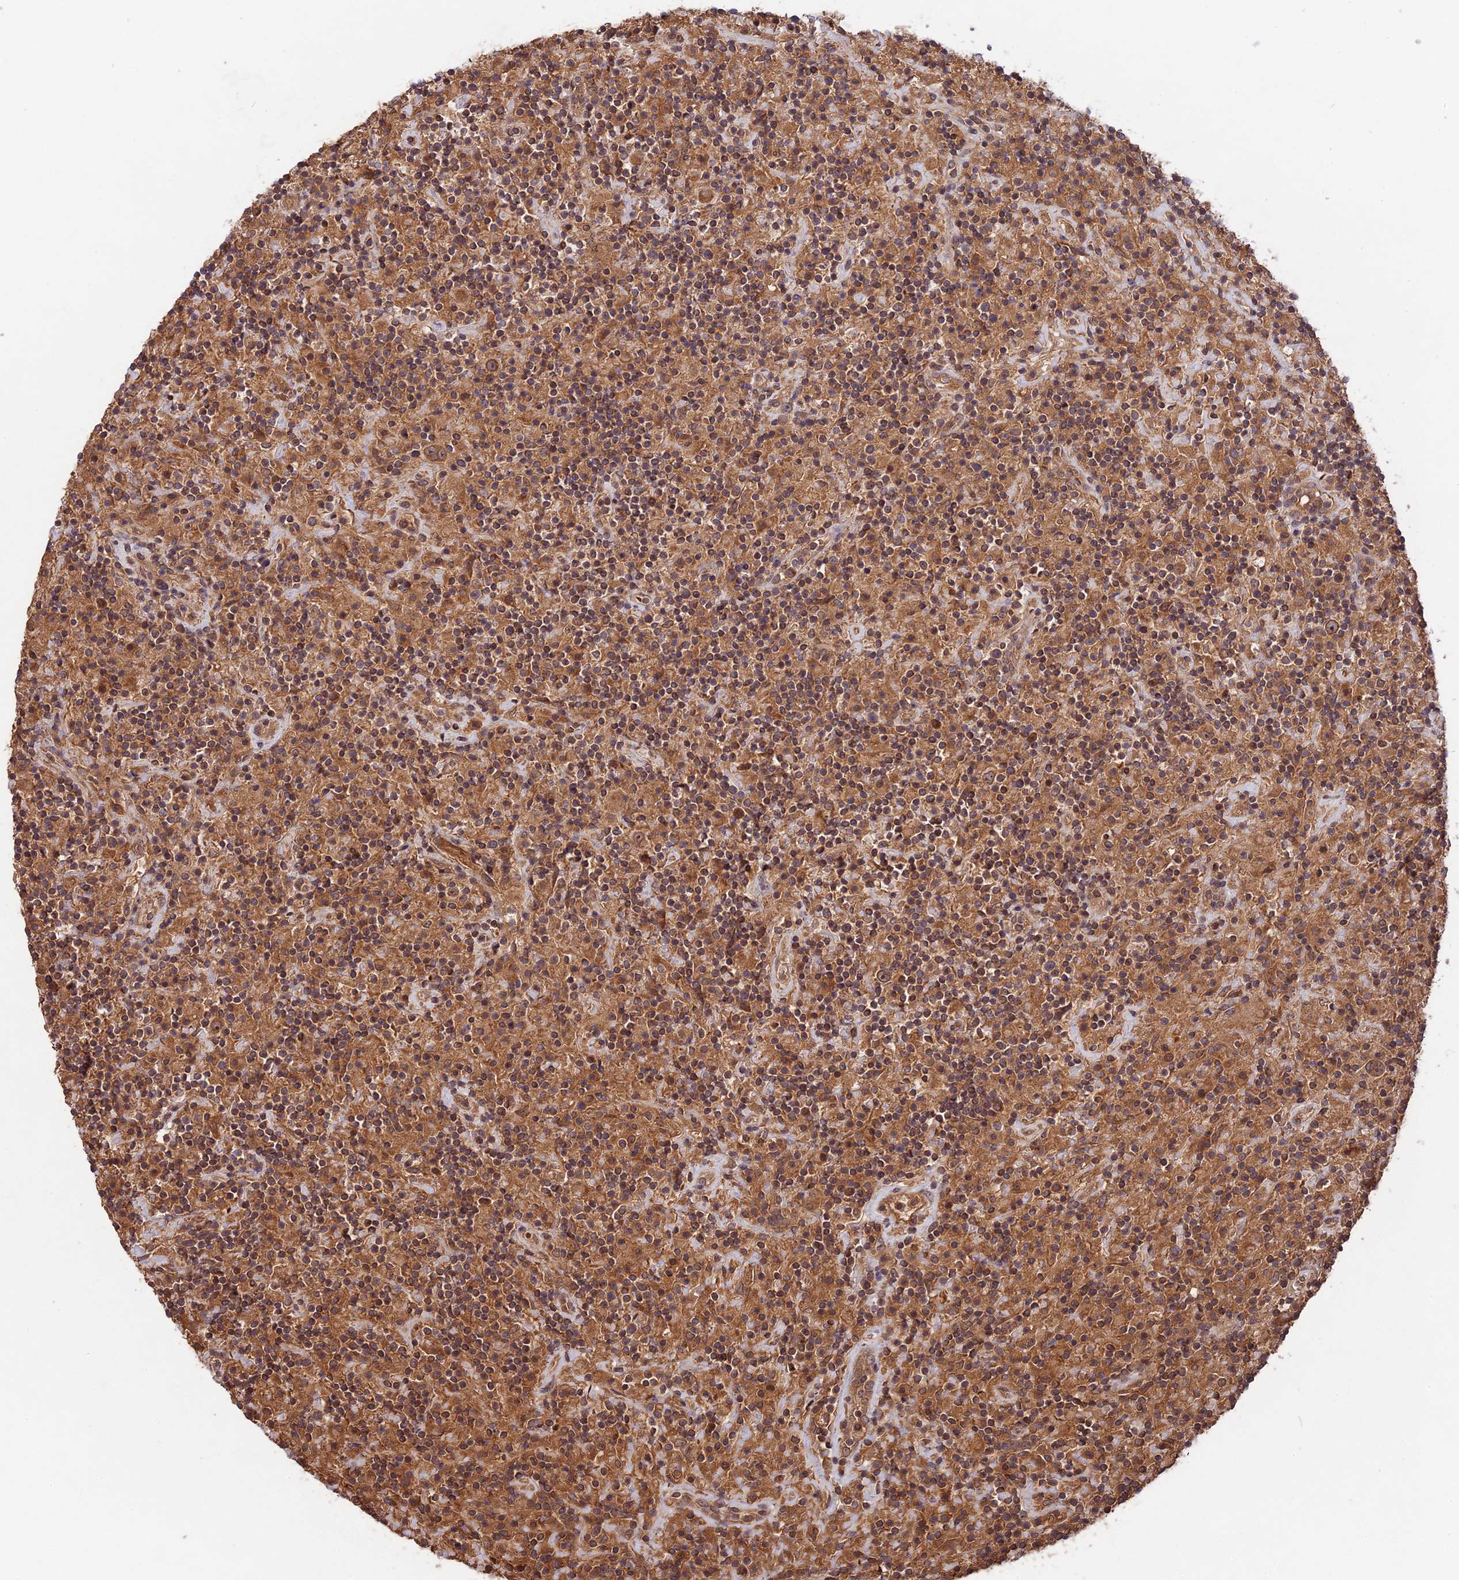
{"staining": {"intensity": "moderate", "quantity": ">75%", "location": "cytoplasmic/membranous"}, "tissue": "lymphoma", "cell_type": "Tumor cells", "image_type": "cancer", "snomed": [{"axis": "morphology", "description": "Hodgkin's disease, NOS"}, {"axis": "topography", "description": "Lymph node"}], "caption": "Lymphoma stained with immunohistochemistry (IHC) shows moderate cytoplasmic/membranous staining in about >75% of tumor cells.", "gene": "CHAC1", "patient": {"sex": "male", "age": 70}}